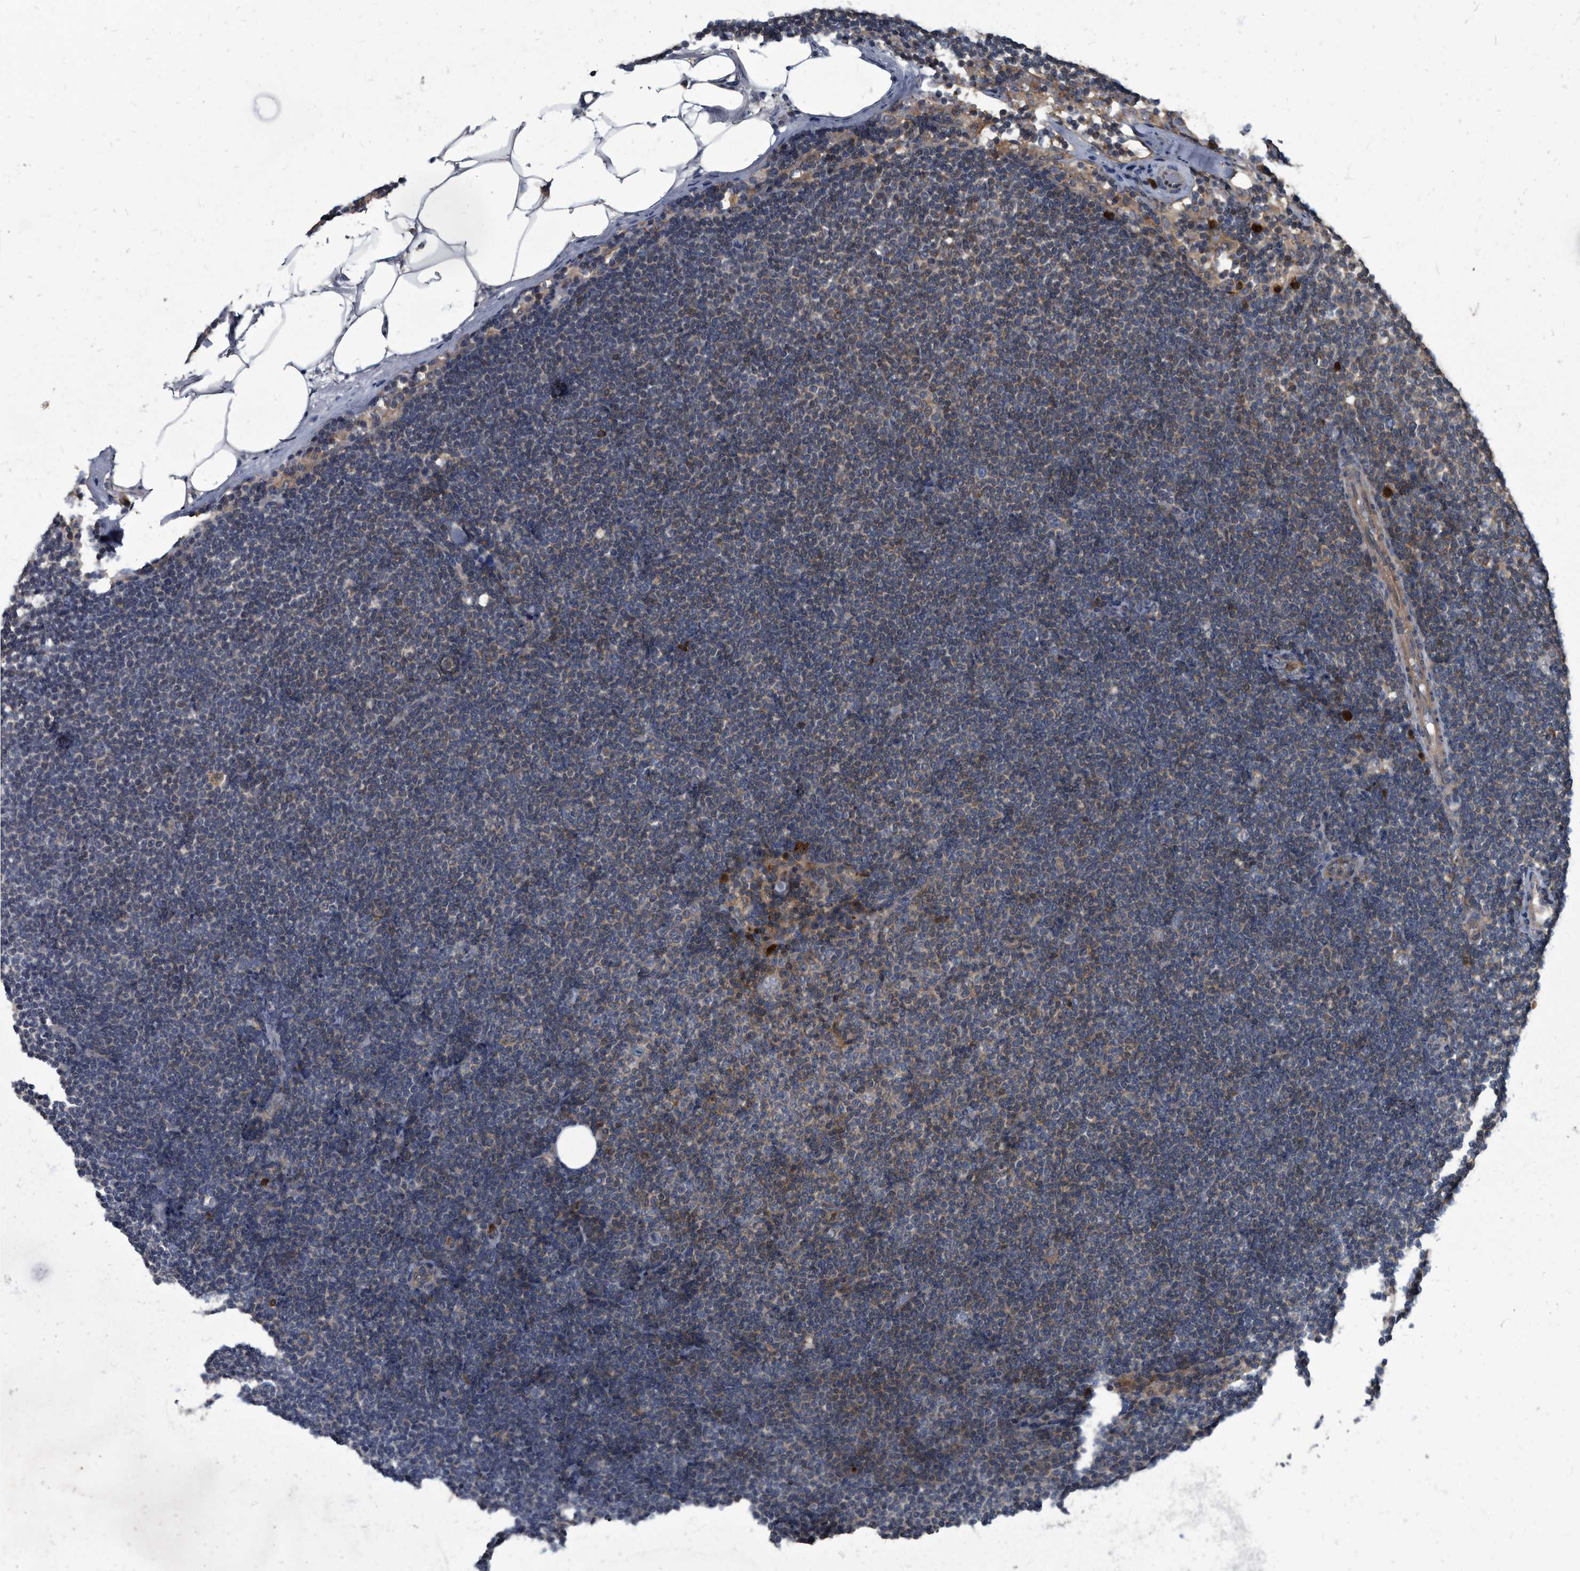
{"staining": {"intensity": "moderate", "quantity": "<25%", "location": "cytoplasmic/membranous"}, "tissue": "lymphoma", "cell_type": "Tumor cells", "image_type": "cancer", "snomed": [{"axis": "morphology", "description": "Malignant lymphoma, non-Hodgkin's type, Low grade"}, {"axis": "topography", "description": "Lymph node"}], "caption": "IHC of human lymphoma demonstrates low levels of moderate cytoplasmic/membranous staining in approximately <25% of tumor cells. (DAB (3,3'-diaminobenzidine) IHC with brightfield microscopy, high magnification).", "gene": "CDV3", "patient": {"sex": "female", "age": 53}}